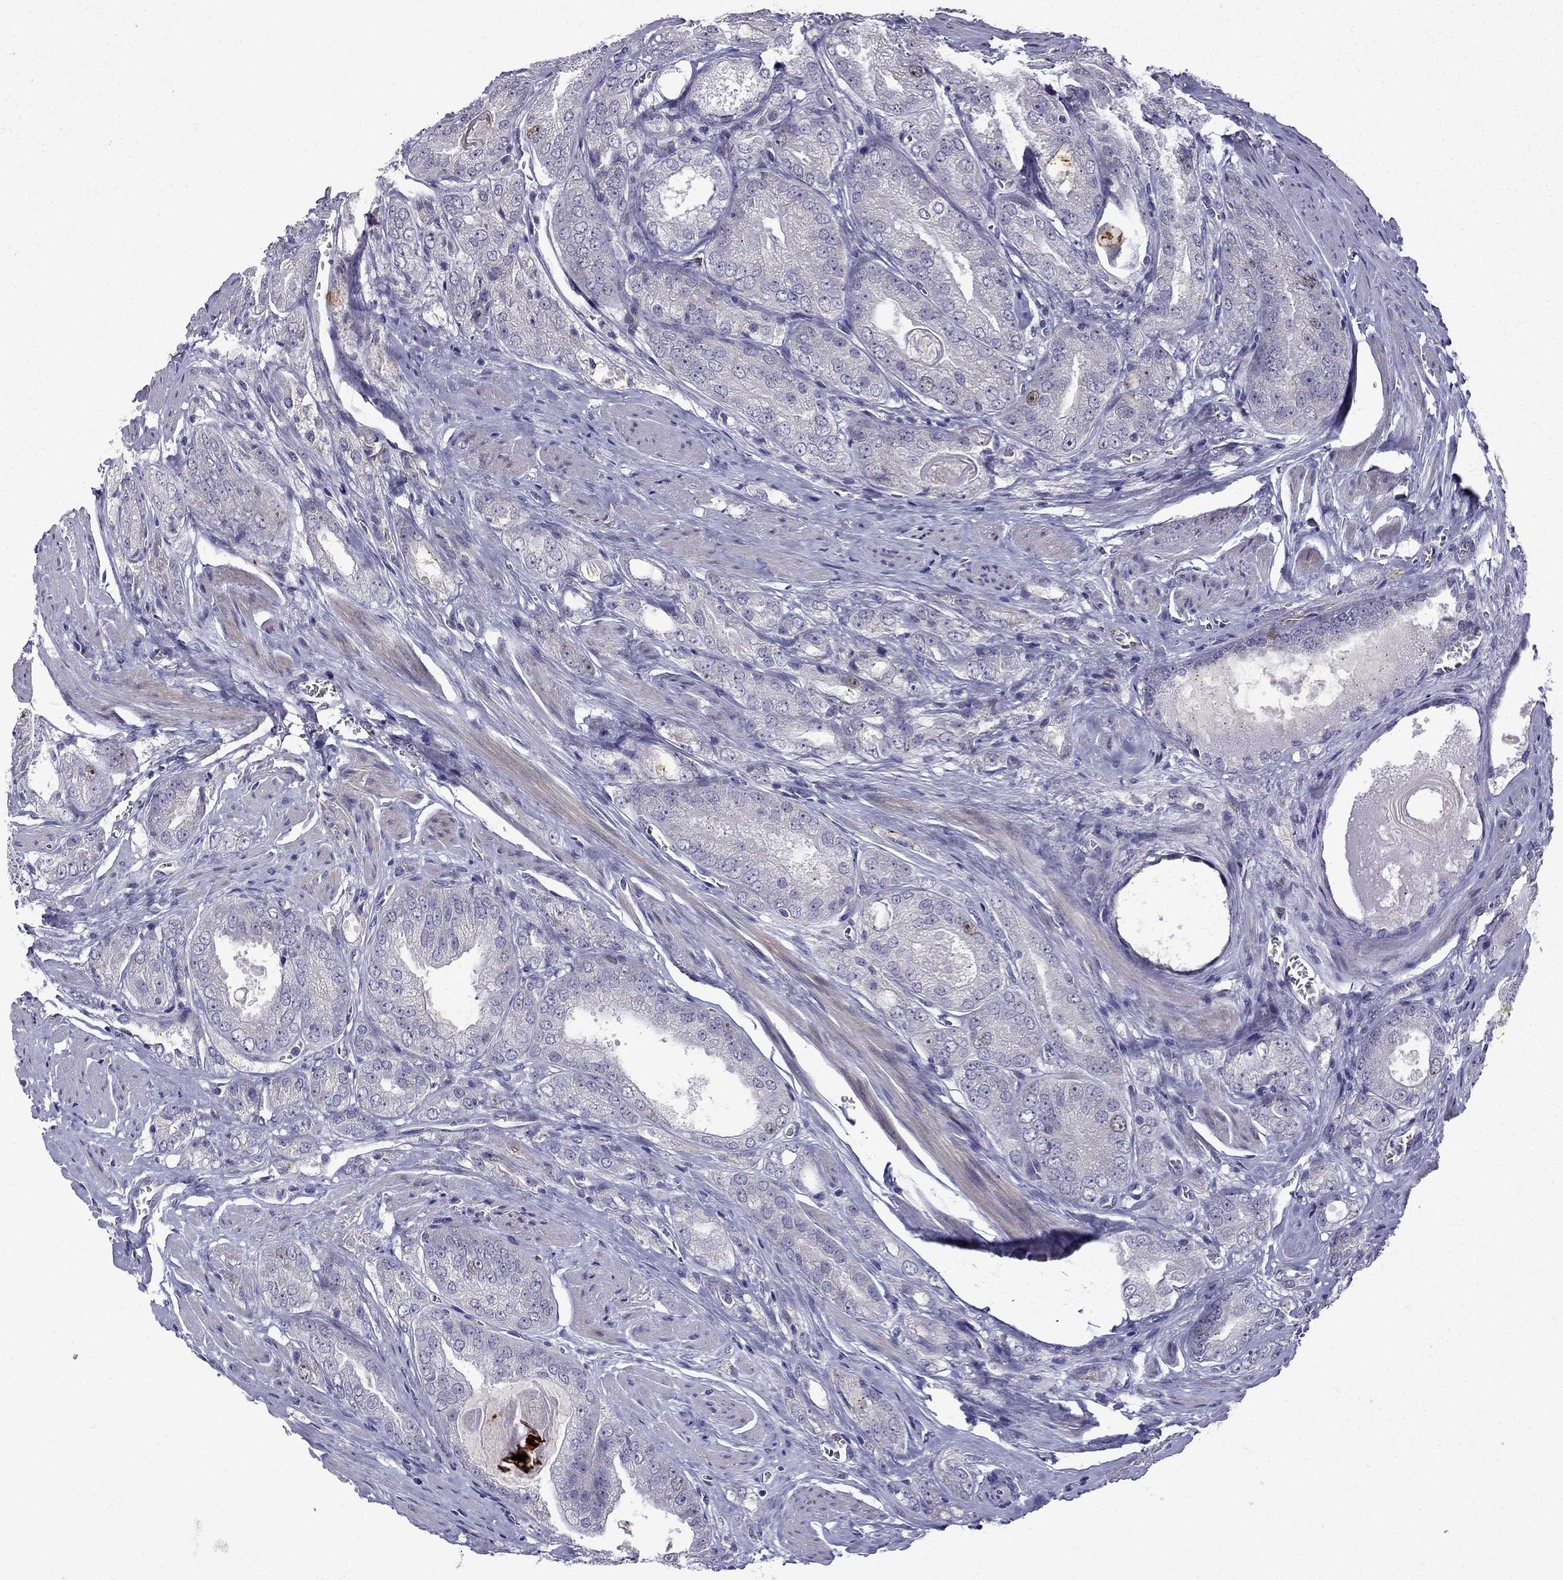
{"staining": {"intensity": "negative", "quantity": "none", "location": "none"}, "tissue": "prostate cancer", "cell_type": "Tumor cells", "image_type": "cancer", "snomed": [{"axis": "morphology", "description": "Adenocarcinoma, NOS"}, {"axis": "morphology", "description": "Adenocarcinoma, High grade"}, {"axis": "topography", "description": "Prostate"}], "caption": "Tumor cells are negative for brown protein staining in prostate adenocarcinoma. (Brightfield microscopy of DAB IHC at high magnification).", "gene": "UHRF1", "patient": {"sex": "male", "age": 70}}